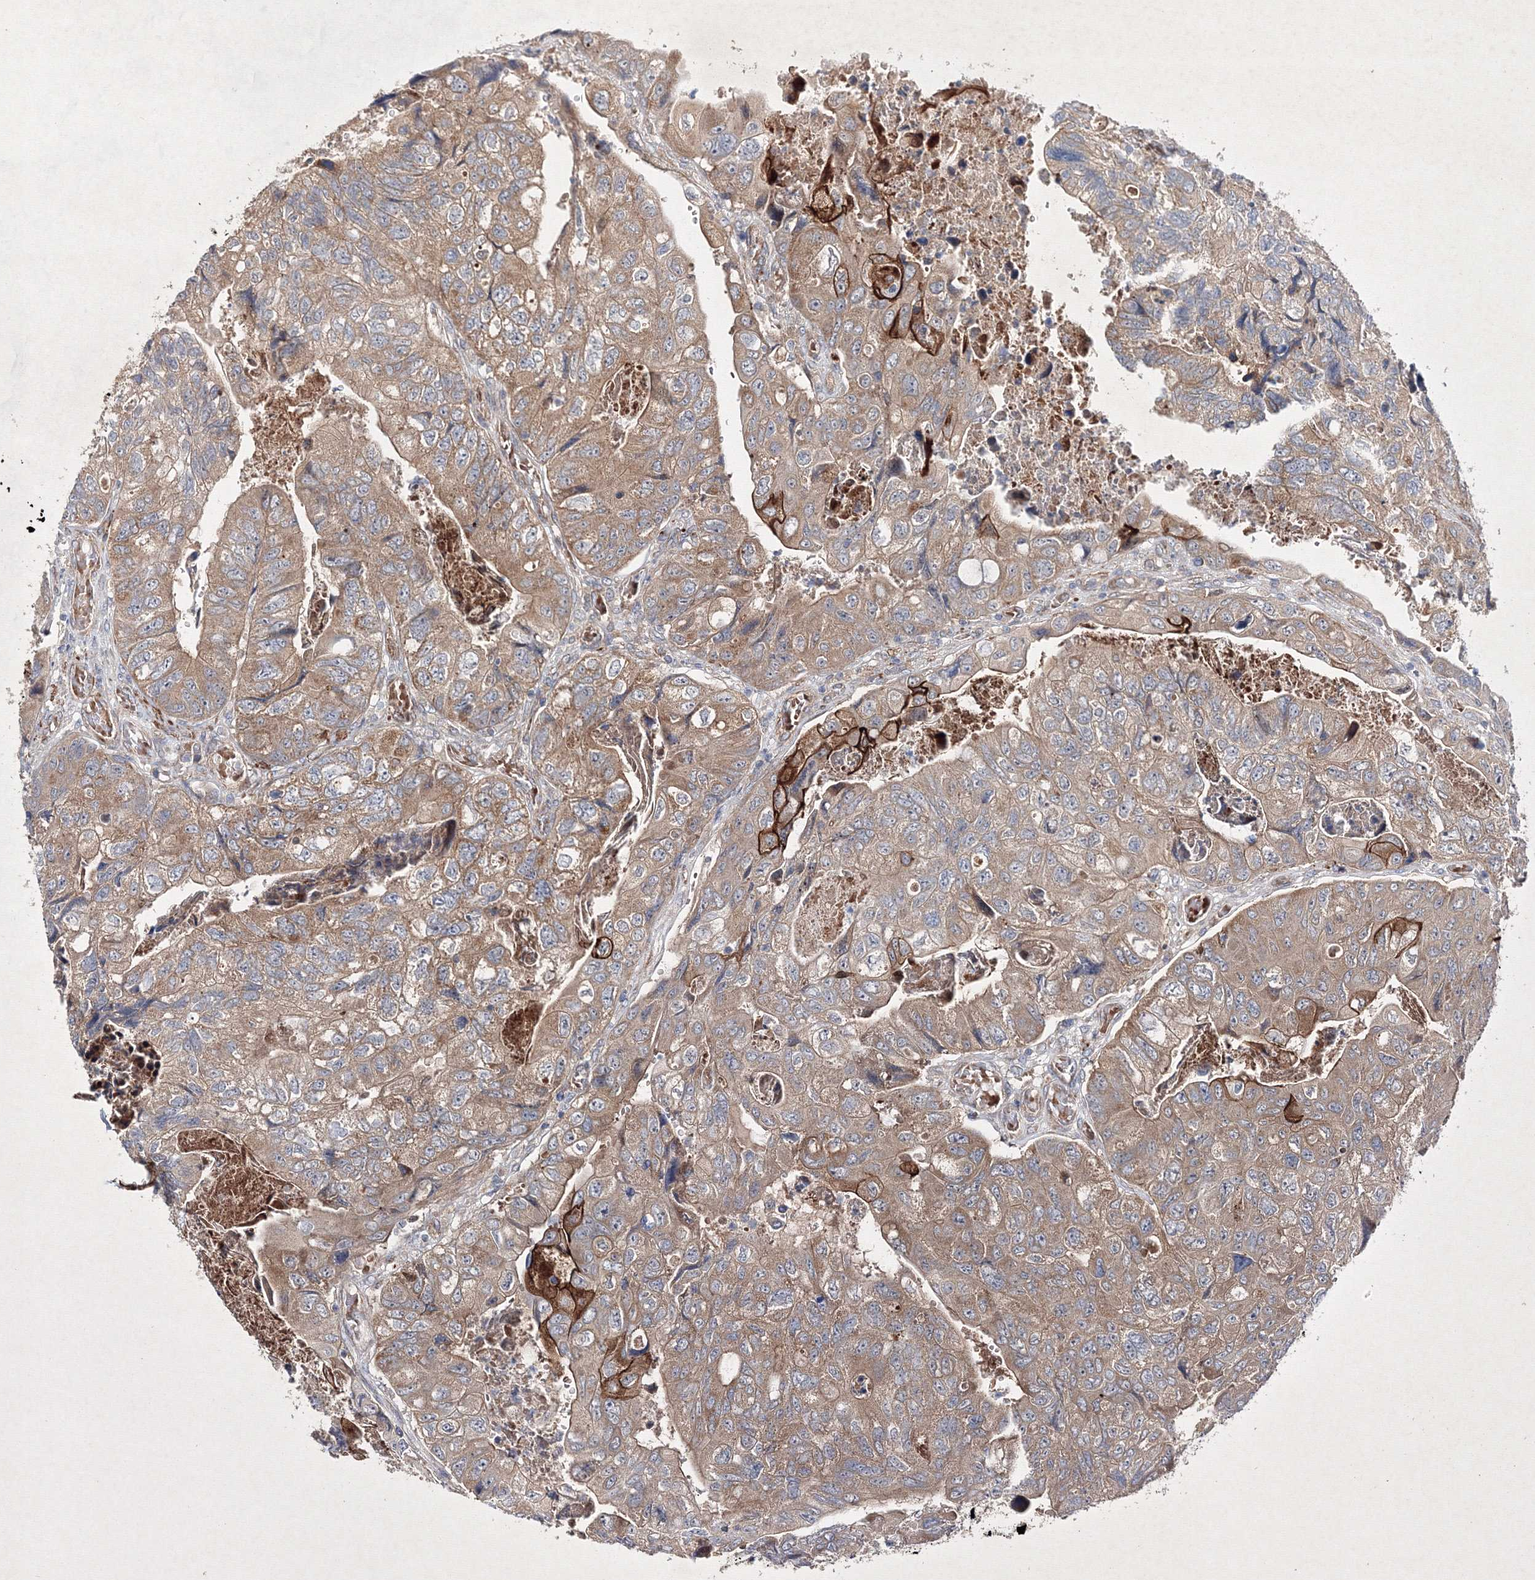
{"staining": {"intensity": "strong", "quantity": "<25%", "location": "cytoplasmic/membranous"}, "tissue": "colorectal cancer", "cell_type": "Tumor cells", "image_type": "cancer", "snomed": [{"axis": "morphology", "description": "Adenocarcinoma, NOS"}, {"axis": "topography", "description": "Rectum"}], "caption": "High-magnification brightfield microscopy of colorectal cancer (adenocarcinoma) stained with DAB (3,3'-diaminobenzidine) (brown) and counterstained with hematoxylin (blue). tumor cells exhibit strong cytoplasmic/membranous positivity is present in approximately<25% of cells.", "gene": "GFM1", "patient": {"sex": "male", "age": 63}}